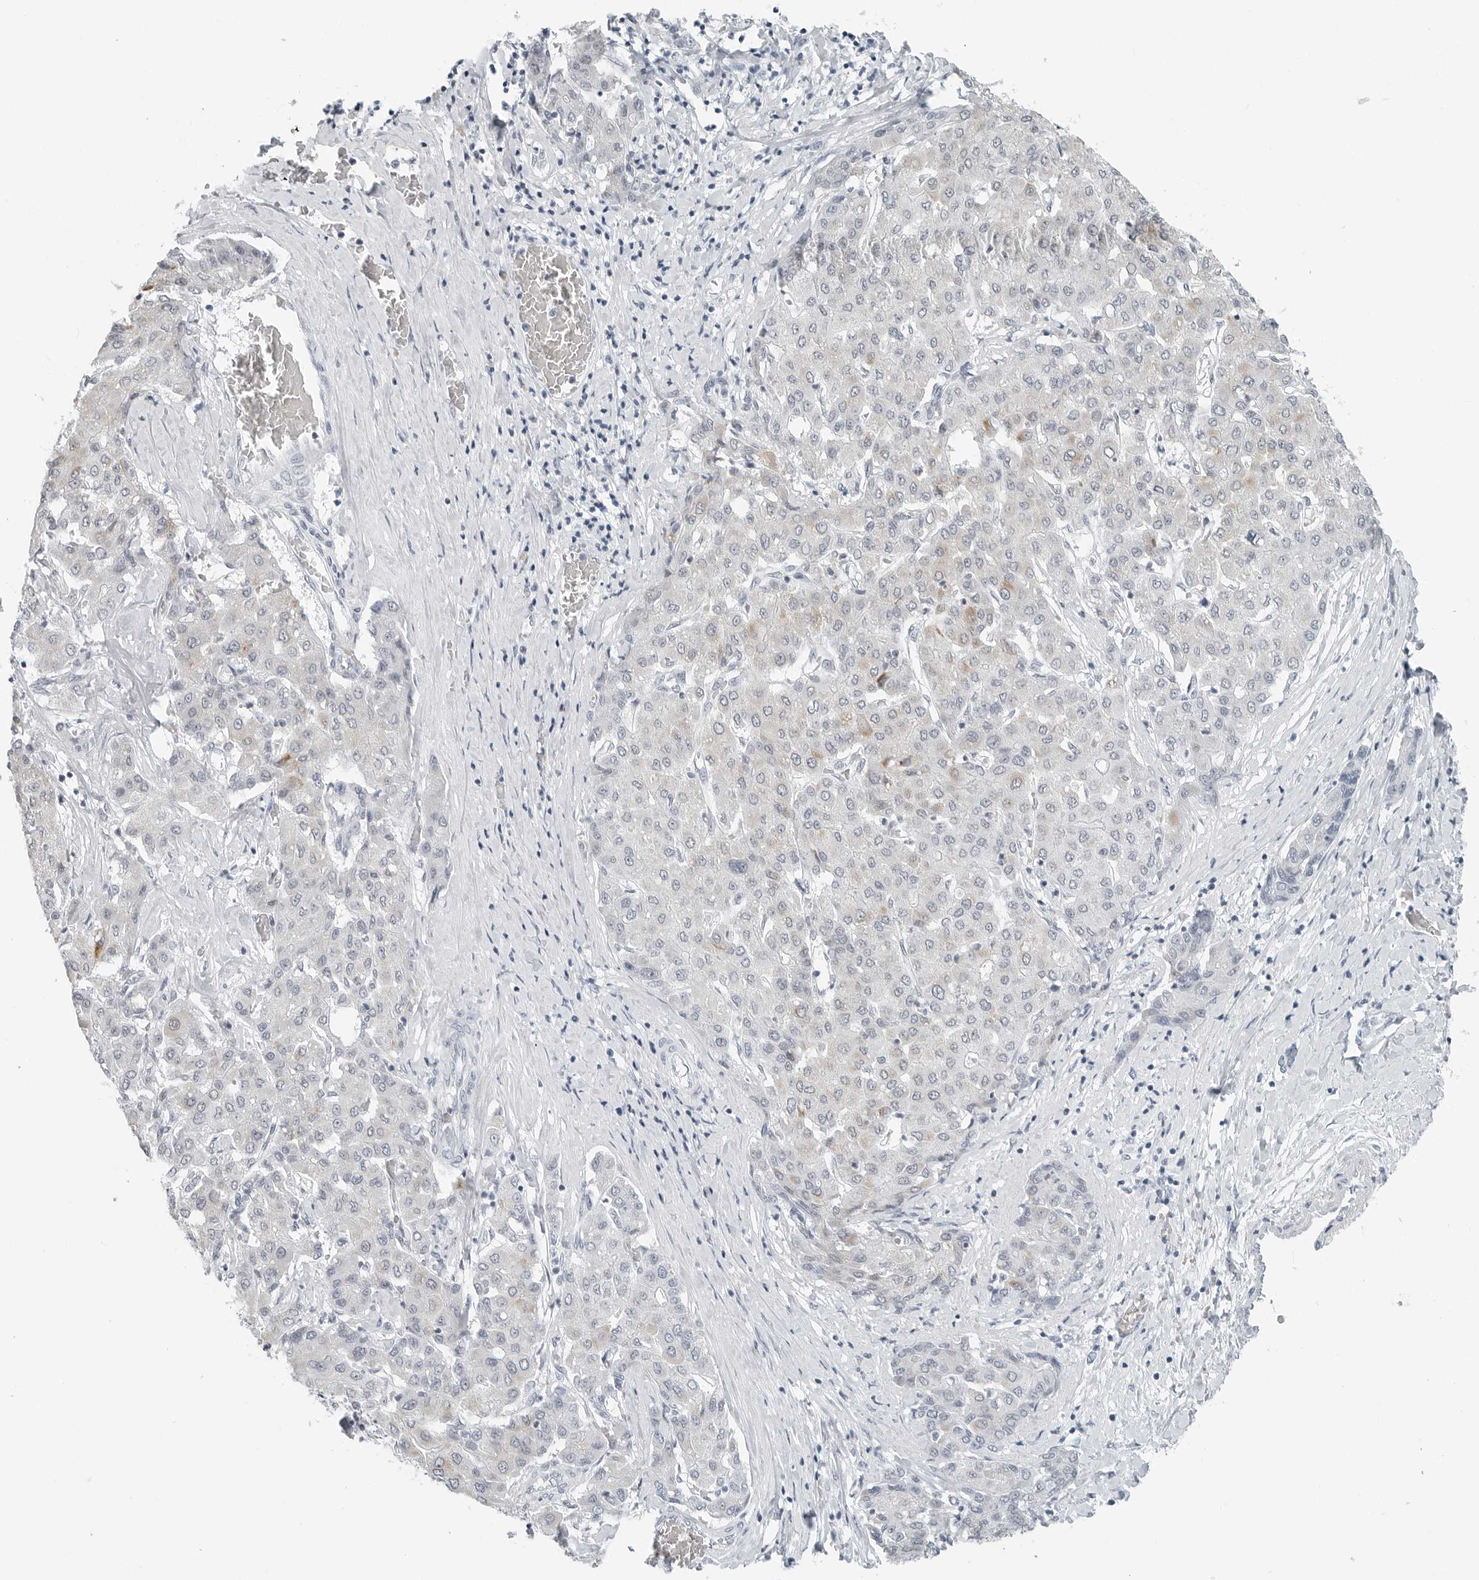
{"staining": {"intensity": "weak", "quantity": "<25%", "location": "cytoplasmic/membranous"}, "tissue": "liver cancer", "cell_type": "Tumor cells", "image_type": "cancer", "snomed": [{"axis": "morphology", "description": "Carcinoma, Hepatocellular, NOS"}, {"axis": "topography", "description": "Liver"}], "caption": "This histopathology image is of liver cancer stained with immunohistochemistry (IHC) to label a protein in brown with the nuclei are counter-stained blue. There is no staining in tumor cells.", "gene": "XIRP1", "patient": {"sex": "male", "age": 65}}